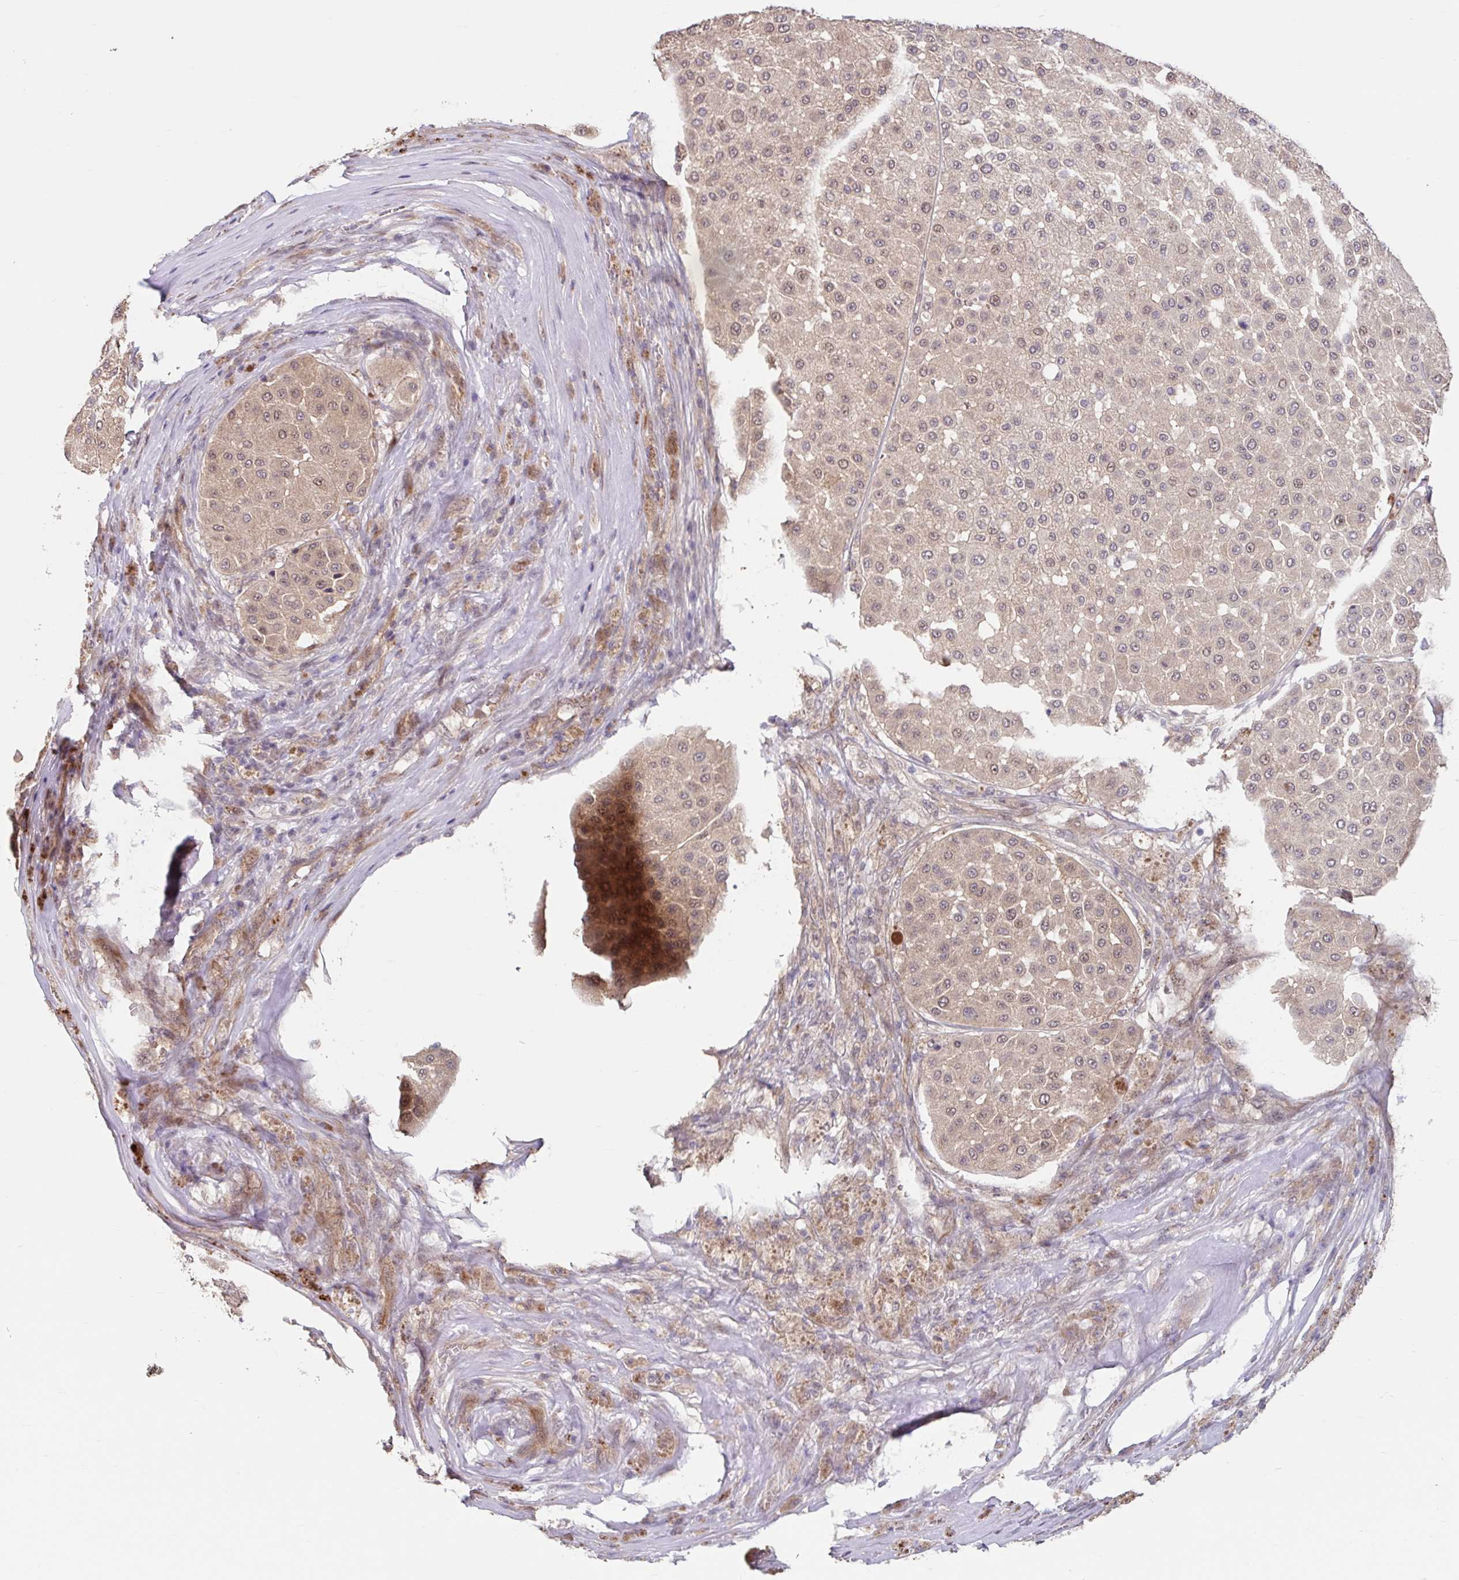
{"staining": {"intensity": "weak", "quantity": "<25%", "location": "cytoplasmic/membranous,nuclear"}, "tissue": "melanoma", "cell_type": "Tumor cells", "image_type": "cancer", "snomed": [{"axis": "morphology", "description": "Malignant melanoma, Metastatic site"}, {"axis": "topography", "description": "Smooth muscle"}], "caption": "Immunohistochemistry histopathology image of human malignant melanoma (metastatic site) stained for a protein (brown), which demonstrates no positivity in tumor cells. (DAB immunohistochemistry, high magnification).", "gene": "STYXL1", "patient": {"sex": "male", "age": 41}}